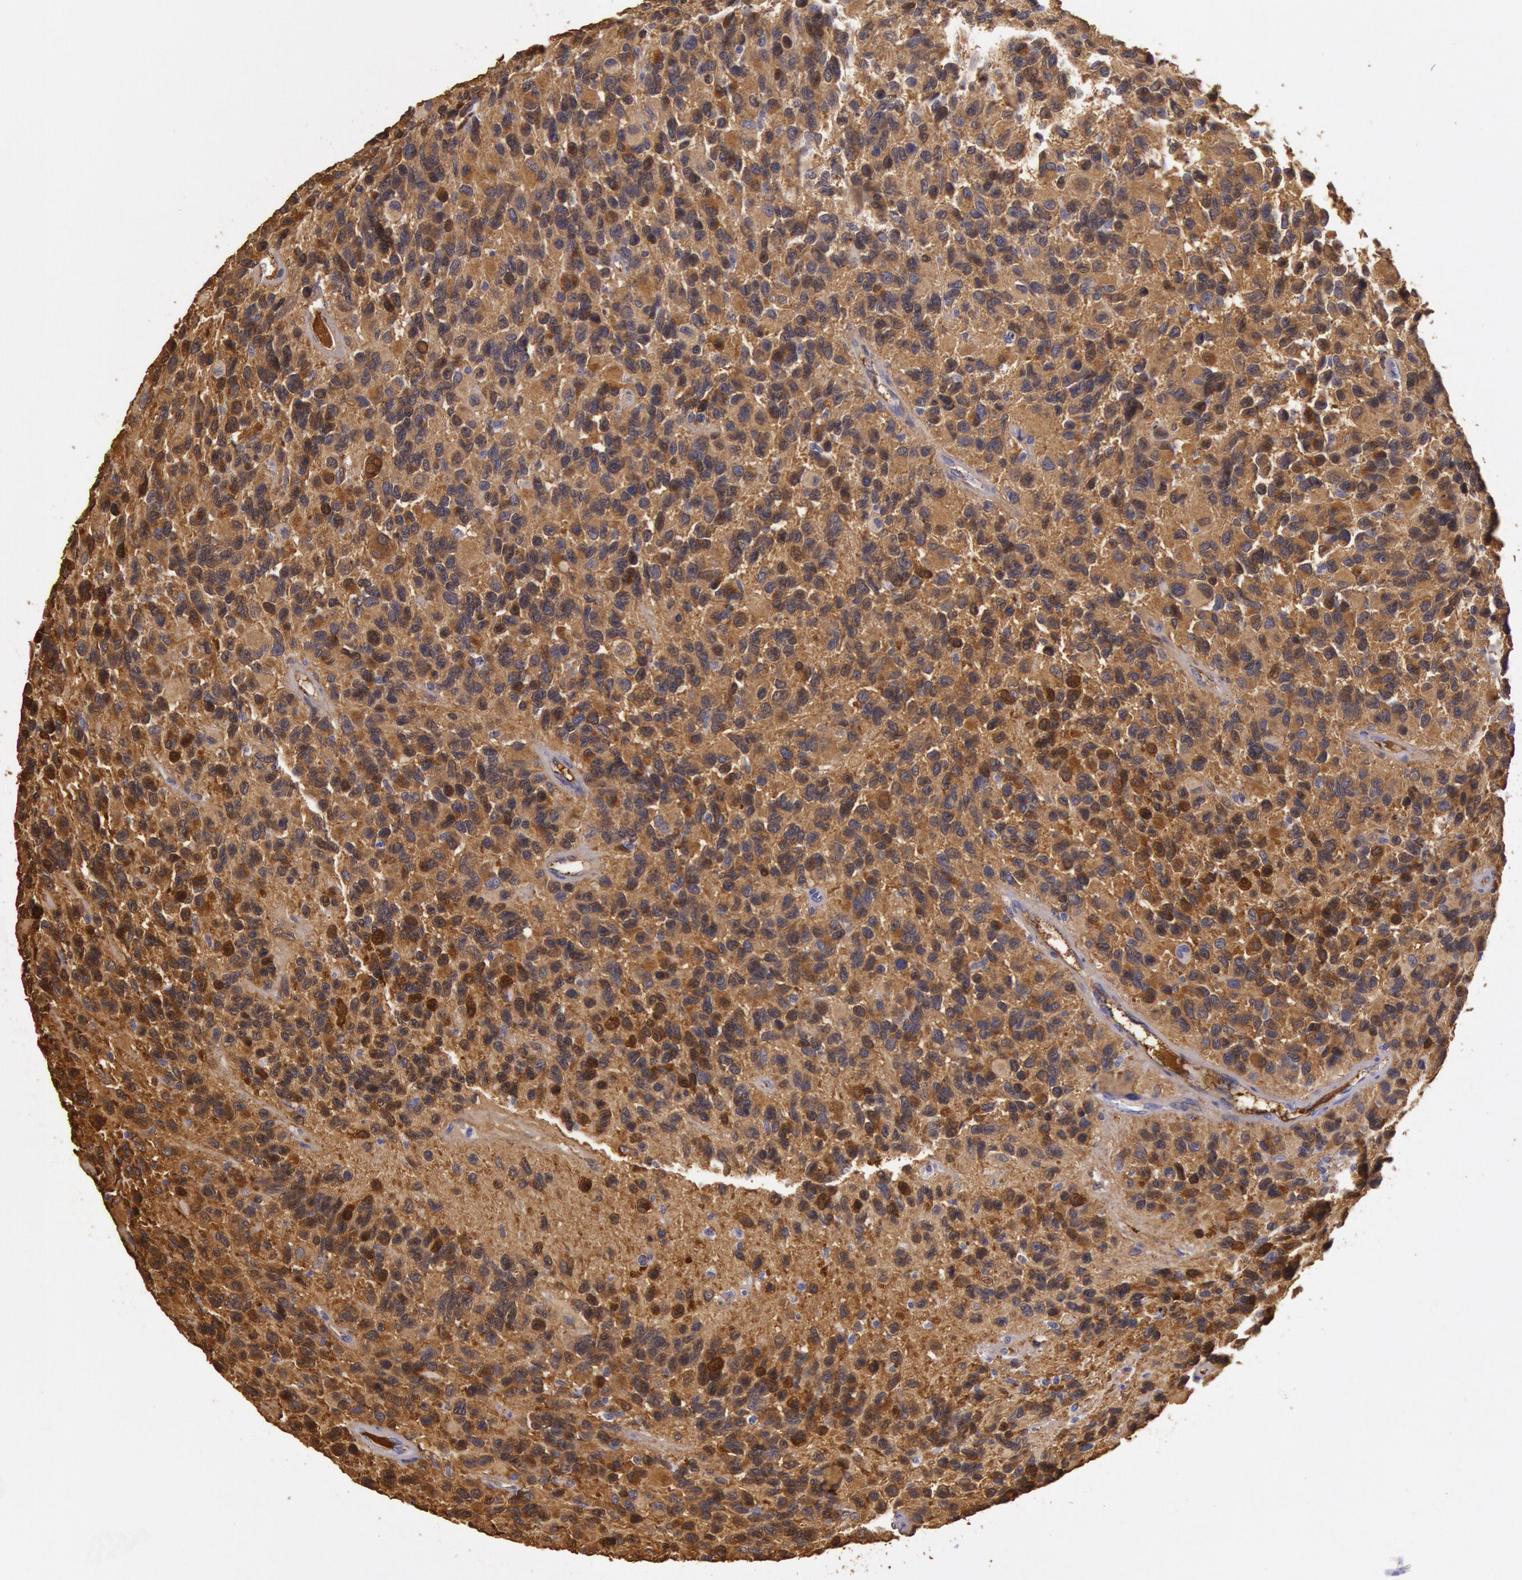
{"staining": {"intensity": "moderate", "quantity": ">75%", "location": "cytoplasmic/membranous"}, "tissue": "glioma", "cell_type": "Tumor cells", "image_type": "cancer", "snomed": [{"axis": "morphology", "description": "Glioma, malignant, High grade"}, {"axis": "topography", "description": "Brain"}], "caption": "IHC staining of malignant glioma (high-grade), which demonstrates medium levels of moderate cytoplasmic/membranous expression in about >75% of tumor cells indicating moderate cytoplasmic/membranous protein expression. The staining was performed using DAB (3,3'-diaminobenzidine) (brown) for protein detection and nuclei were counterstained in hematoxylin (blue).", "gene": "CKB", "patient": {"sex": "male", "age": 77}}